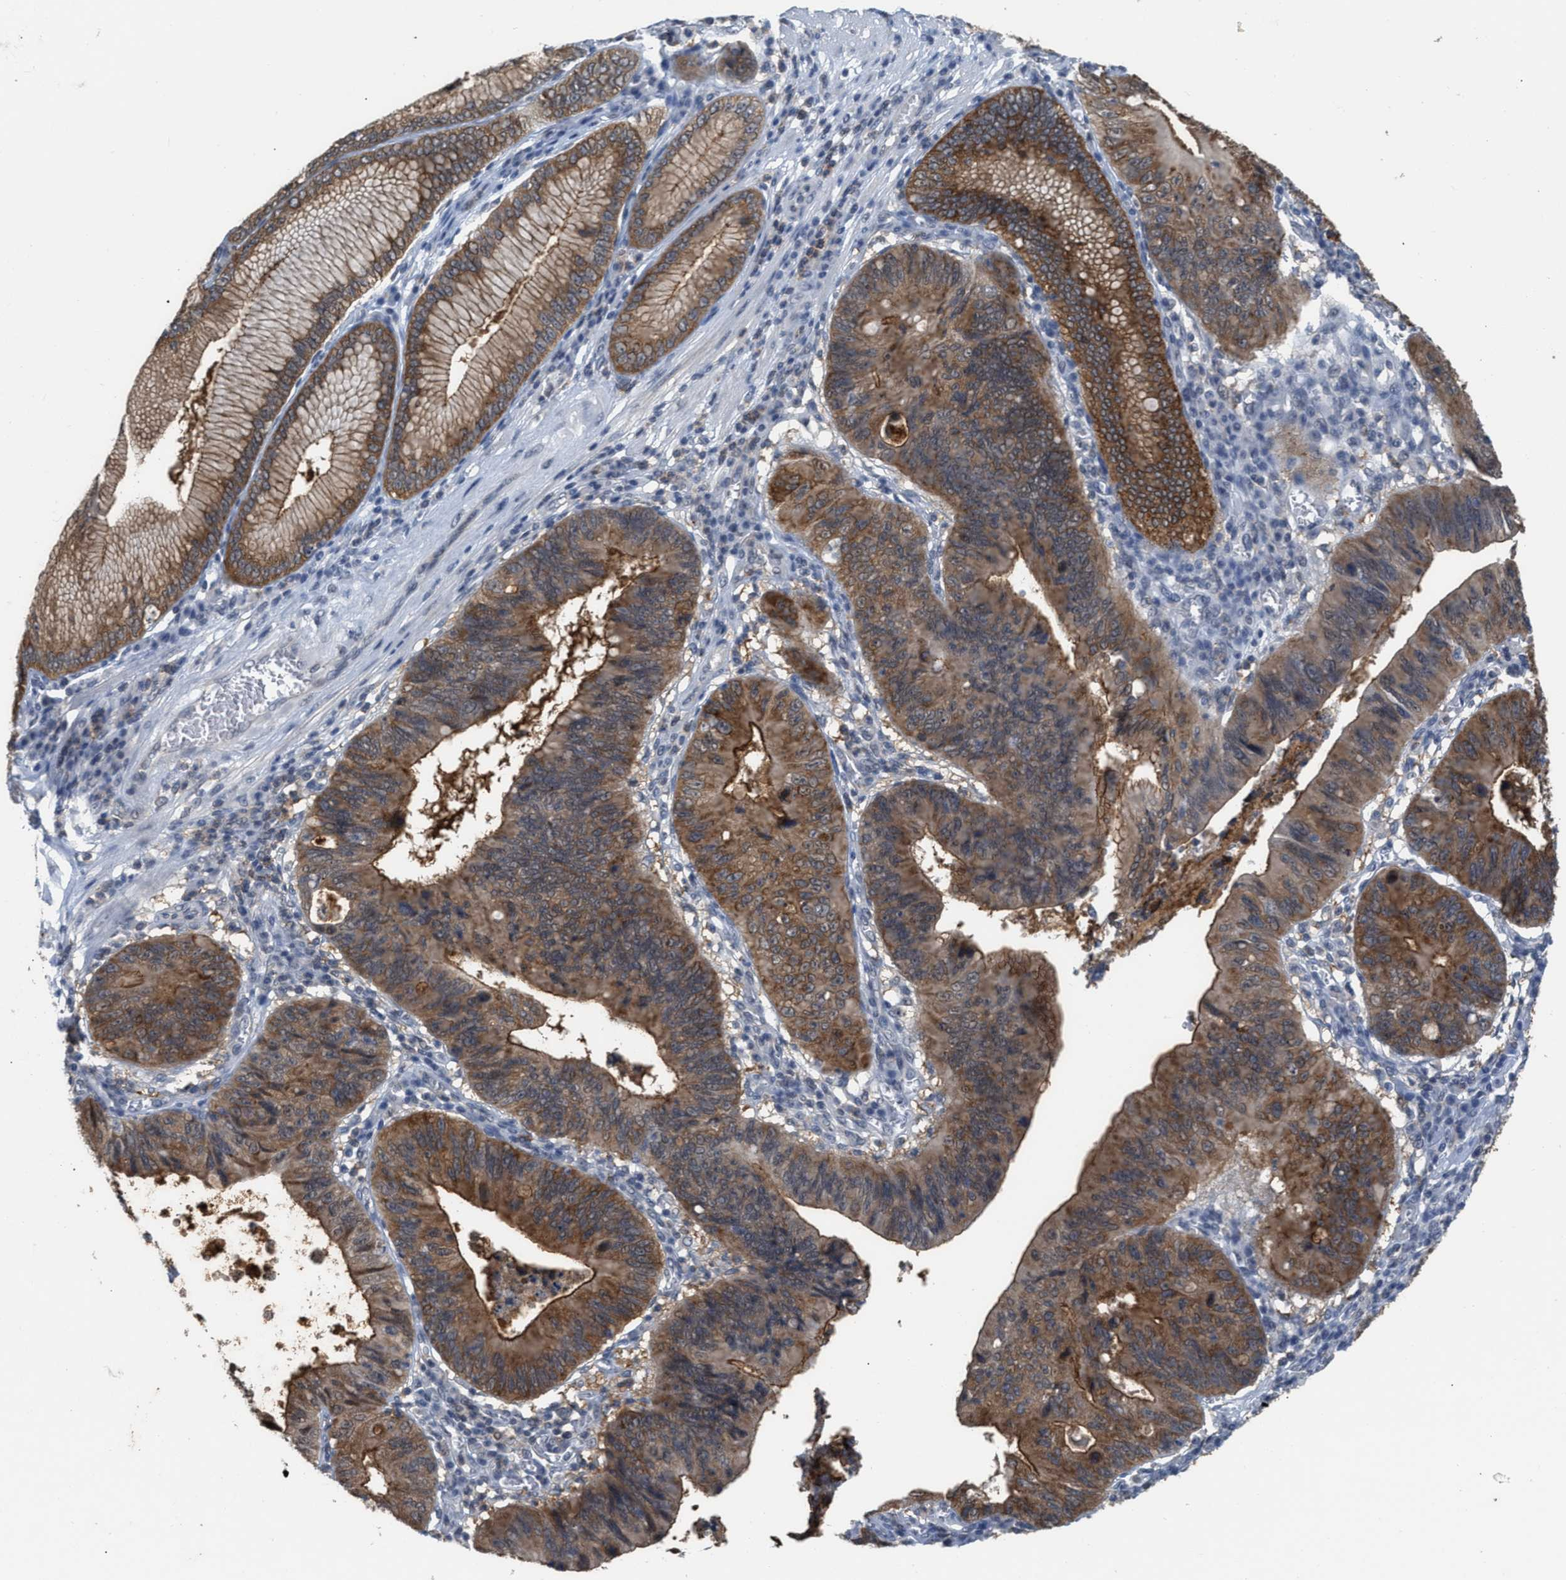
{"staining": {"intensity": "strong", "quantity": ">75%", "location": "cytoplasmic/membranous"}, "tissue": "stomach cancer", "cell_type": "Tumor cells", "image_type": "cancer", "snomed": [{"axis": "morphology", "description": "Adenocarcinoma, NOS"}, {"axis": "topography", "description": "Stomach"}], "caption": "Adenocarcinoma (stomach) stained with a brown dye shows strong cytoplasmic/membranous positive expression in about >75% of tumor cells.", "gene": "BAIAP2L1", "patient": {"sex": "male", "age": 59}}